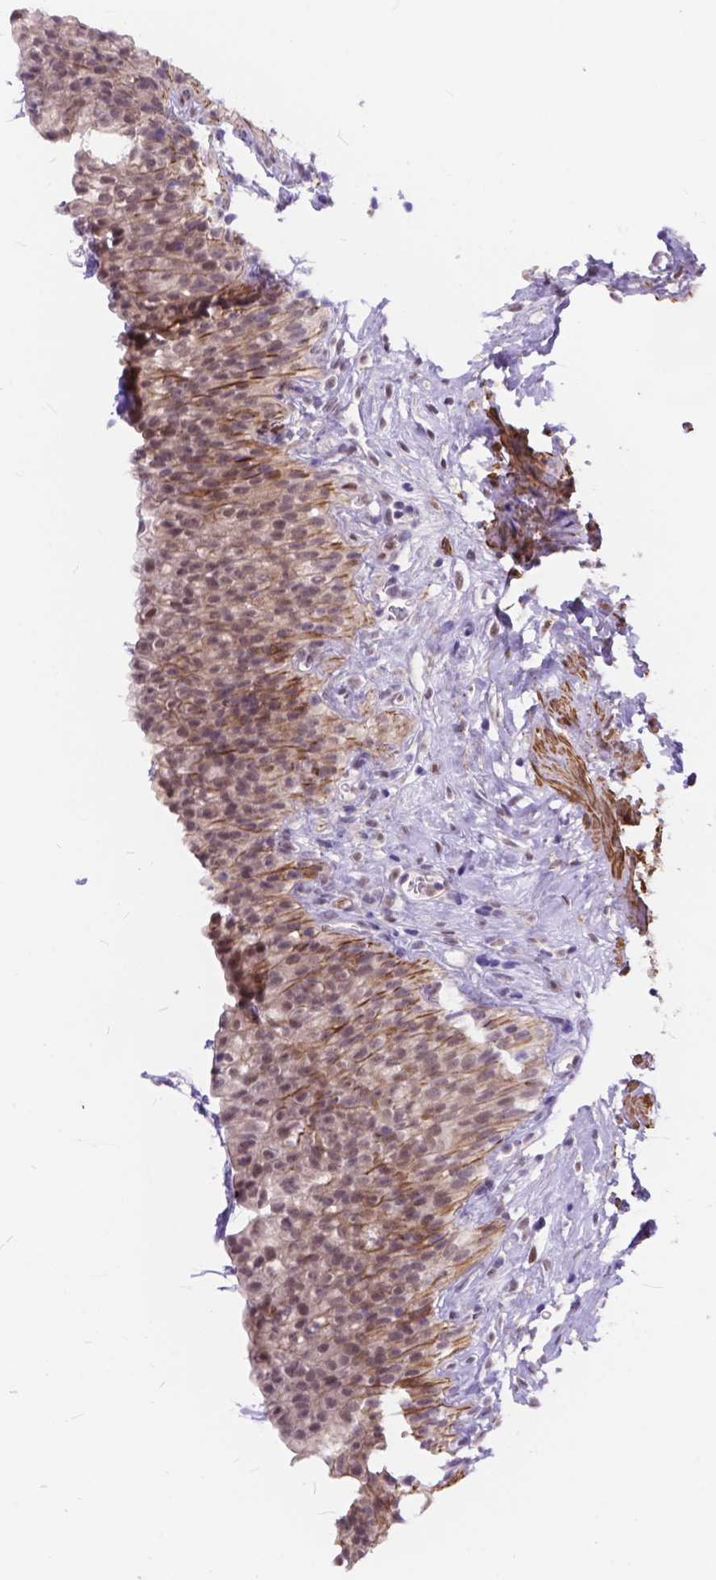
{"staining": {"intensity": "moderate", "quantity": "25%-75%", "location": "cytoplasmic/membranous"}, "tissue": "urinary bladder", "cell_type": "Urothelial cells", "image_type": "normal", "snomed": [{"axis": "morphology", "description": "Normal tissue, NOS"}, {"axis": "topography", "description": "Urinary bladder"}, {"axis": "topography", "description": "Prostate"}], "caption": "A photomicrograph of urinary bladder stained for a protein reveals moderate cytoplasmic/membranous brown staining in urothelial cells. Nuclei are stained in blue.", "gene": "MAN2C1", "patient": {"sex": "male", "age": 76}}